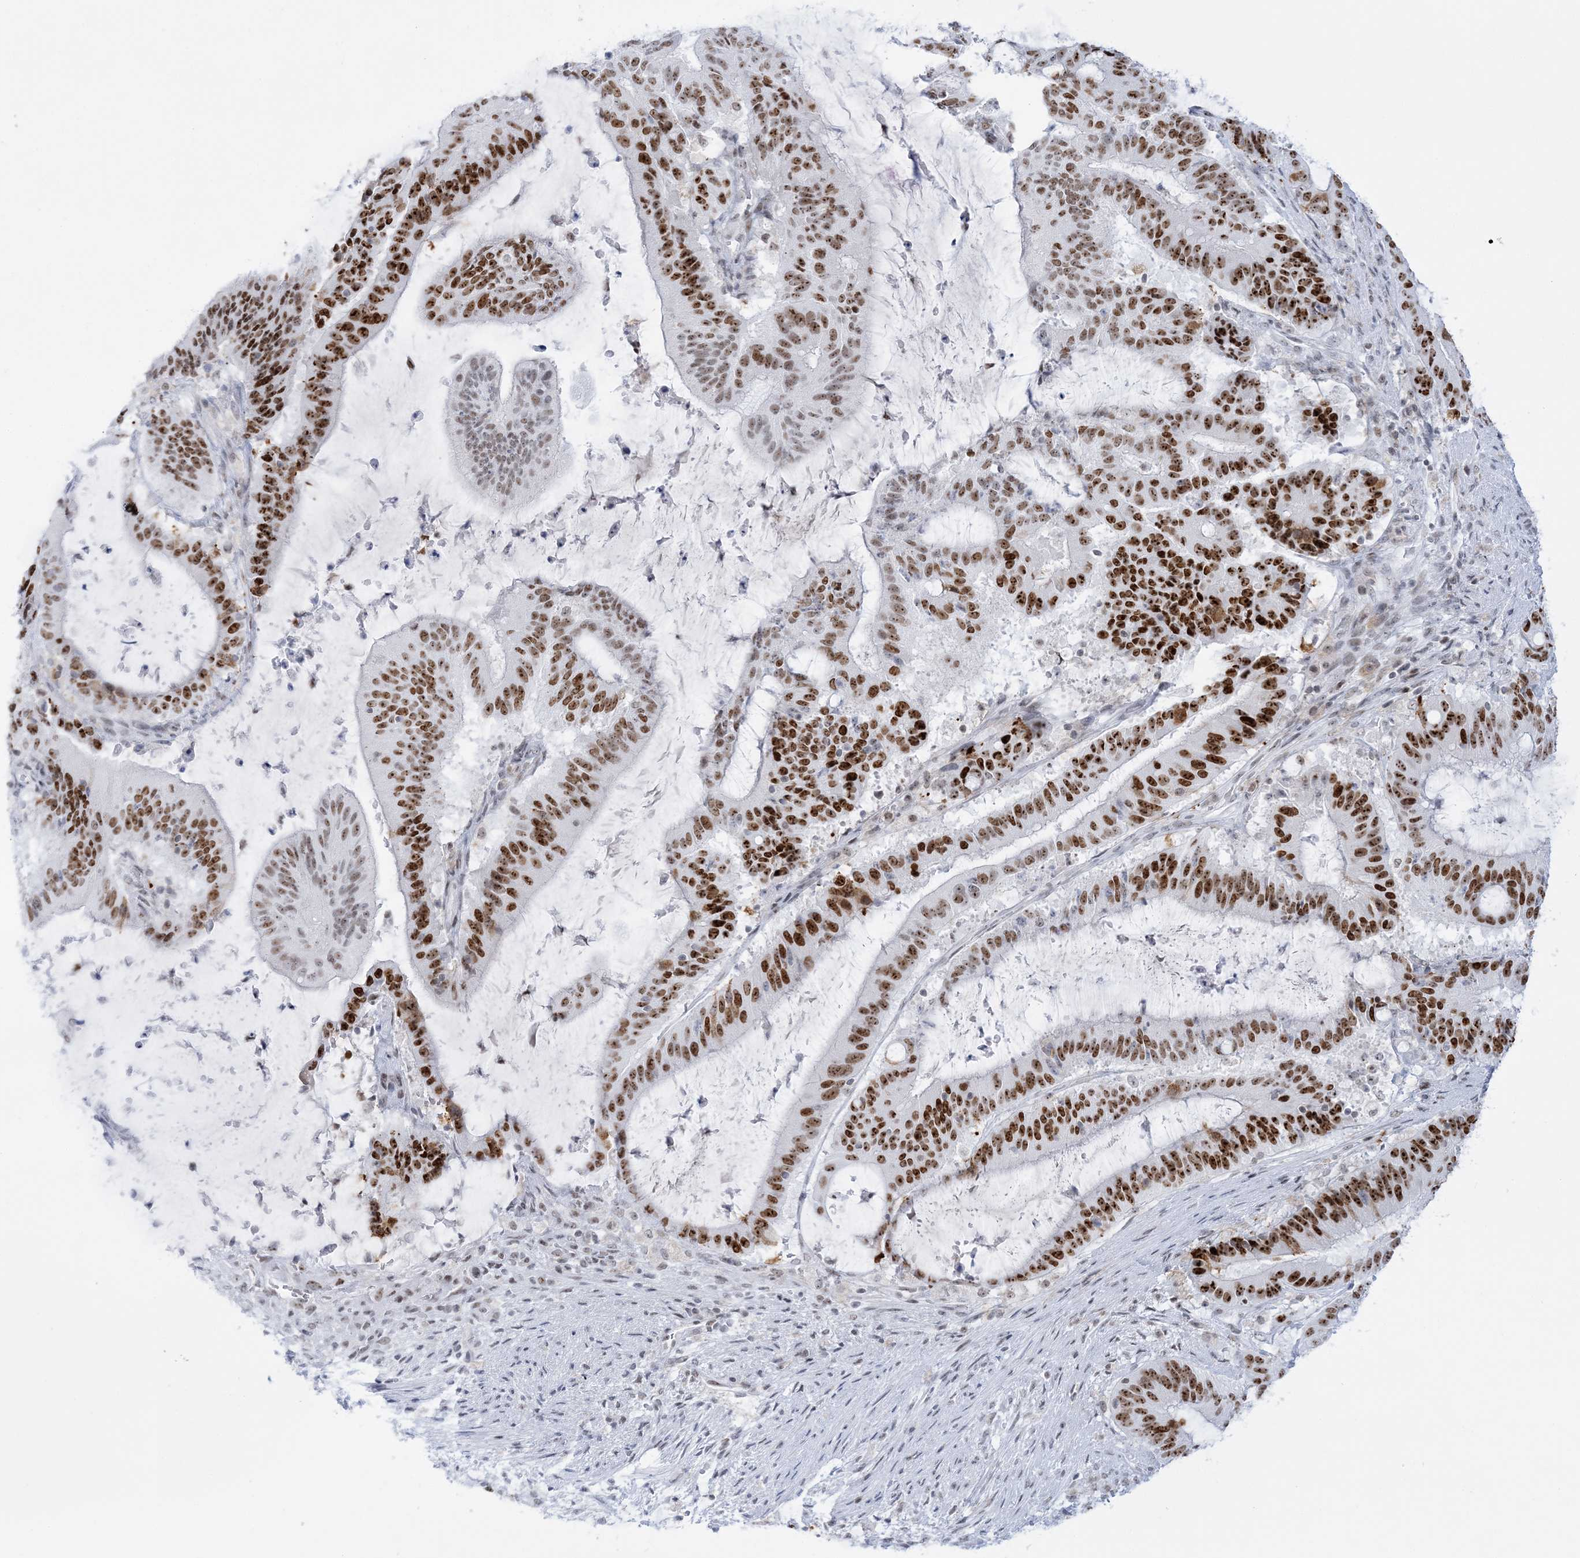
{"staining": {"intensity": "strong", "quantity": ">75%", "location": "nuclear"}, "tissue": "liver cancer", "cell_type": "Tumor cells", "image_type": "cancer", "snomed": [{"axis": "morphology", "description": "Normal tissue, NOS"}, {"axis": "morphology", "description": "Cholangiocarcinoma"}, {"axis": "topography", "description": "Liver"}, {"axis": "topography", "description": "Peripheral nerve tissue"}], "caption": "Immunohistochemistry histopathology image of human liver cancer stained for a protein (brown), which reveals high levels of strong nuclear expression in approximately >75% of tumor cells.", "gene": "DDX21", "patient": {"sex": "female", "age": 73}}